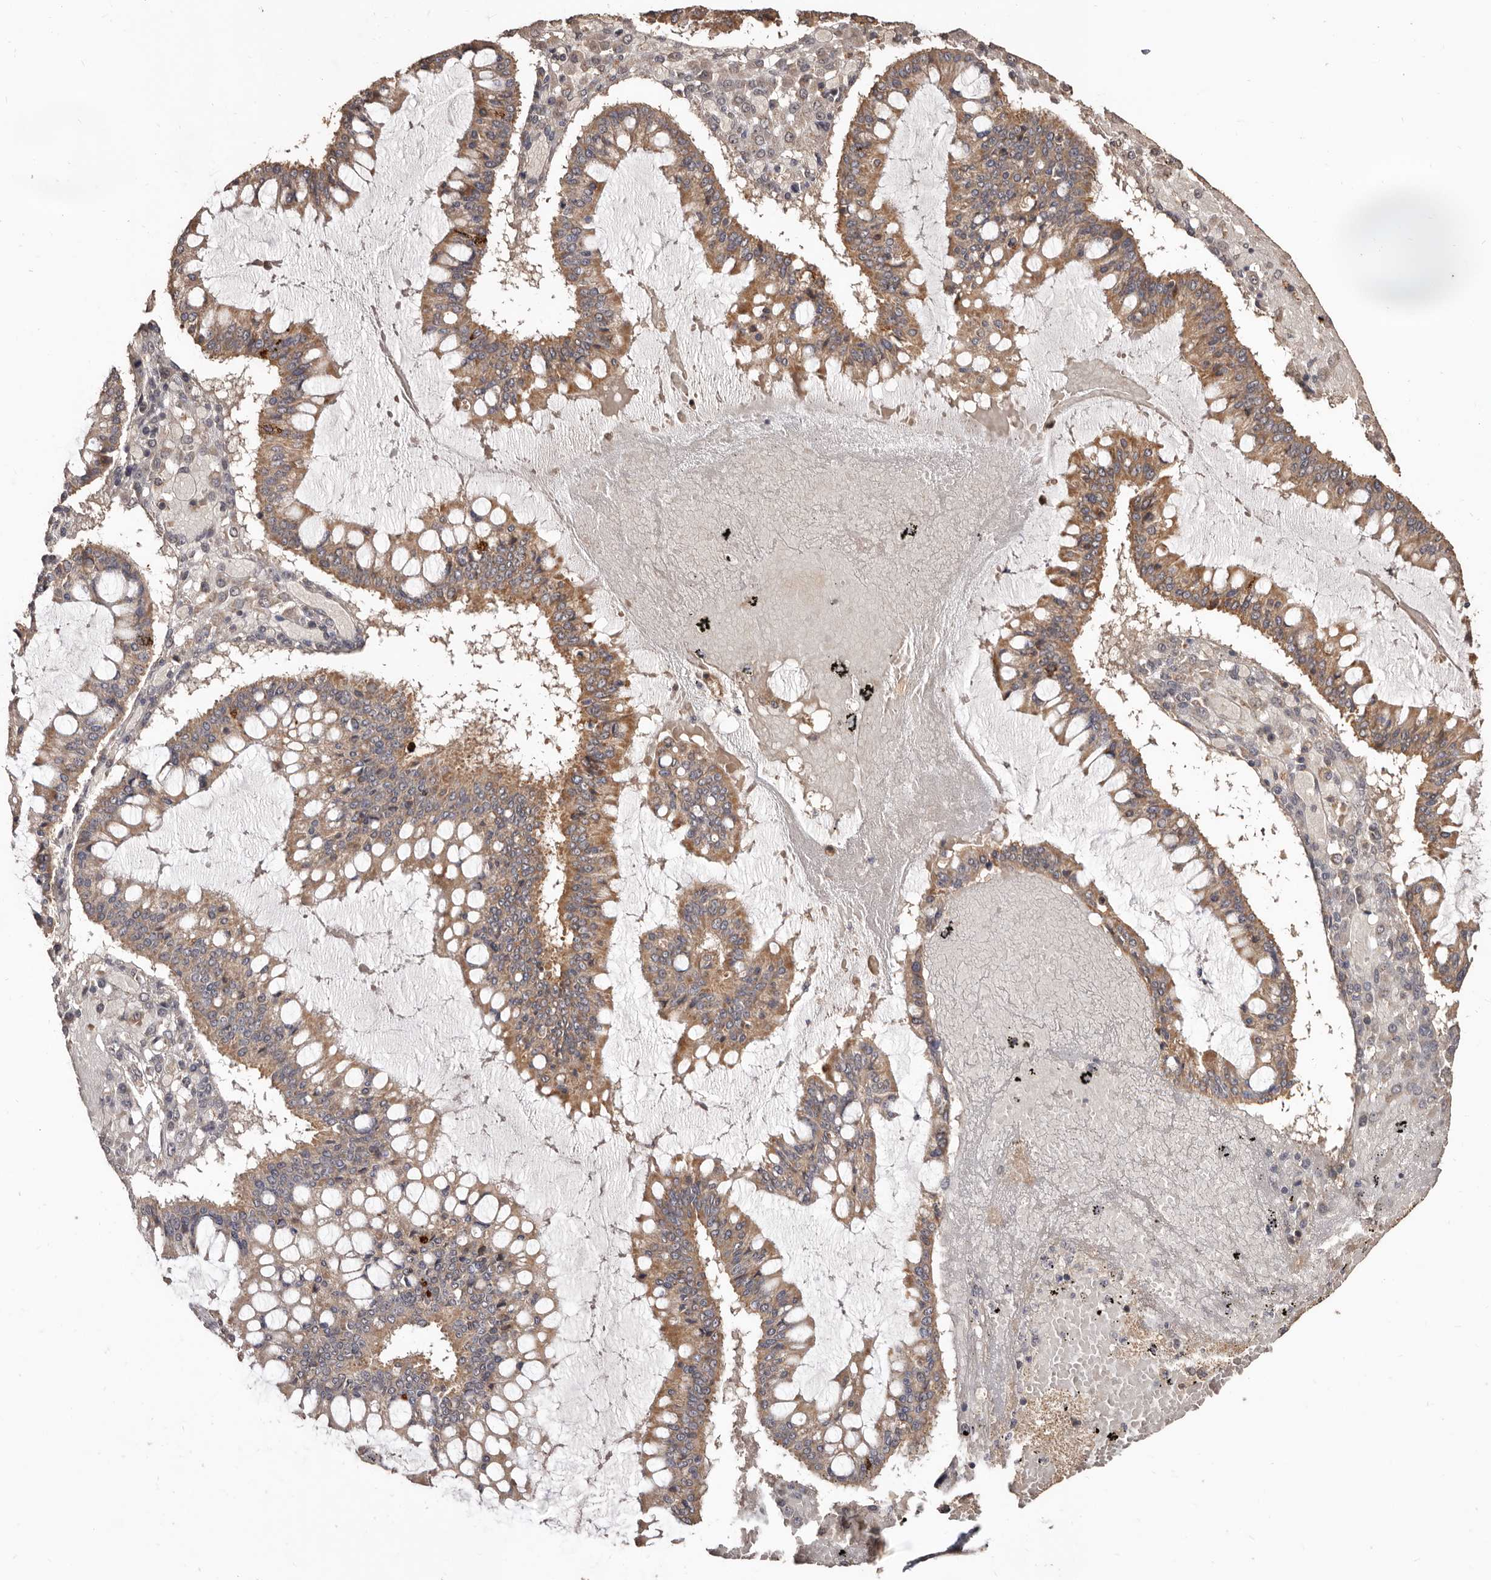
{"staining": {"intensity": "moderate", "quantity": ">75%", "location": "cytoplasmic/membranous"}, "tissue": "ovarian cancer", "cell_type": "Tumor cells", "image_type": "cancer", "snomed": [{"axis": "morphology", "description": "Cystadenocarcinoma, mucinous, NOS"}, {"axis": "topography", "description": "Ovary"}], "caption": "Immunohistochemical staining of human ovarian mucinous cystadenocarcinoma shows medium levels of moderate cytoplasmic/membranous staining in about >75% of tumor cells.", "gene": "AKAP7", "patient": {"sex": "female", "age": 73}}